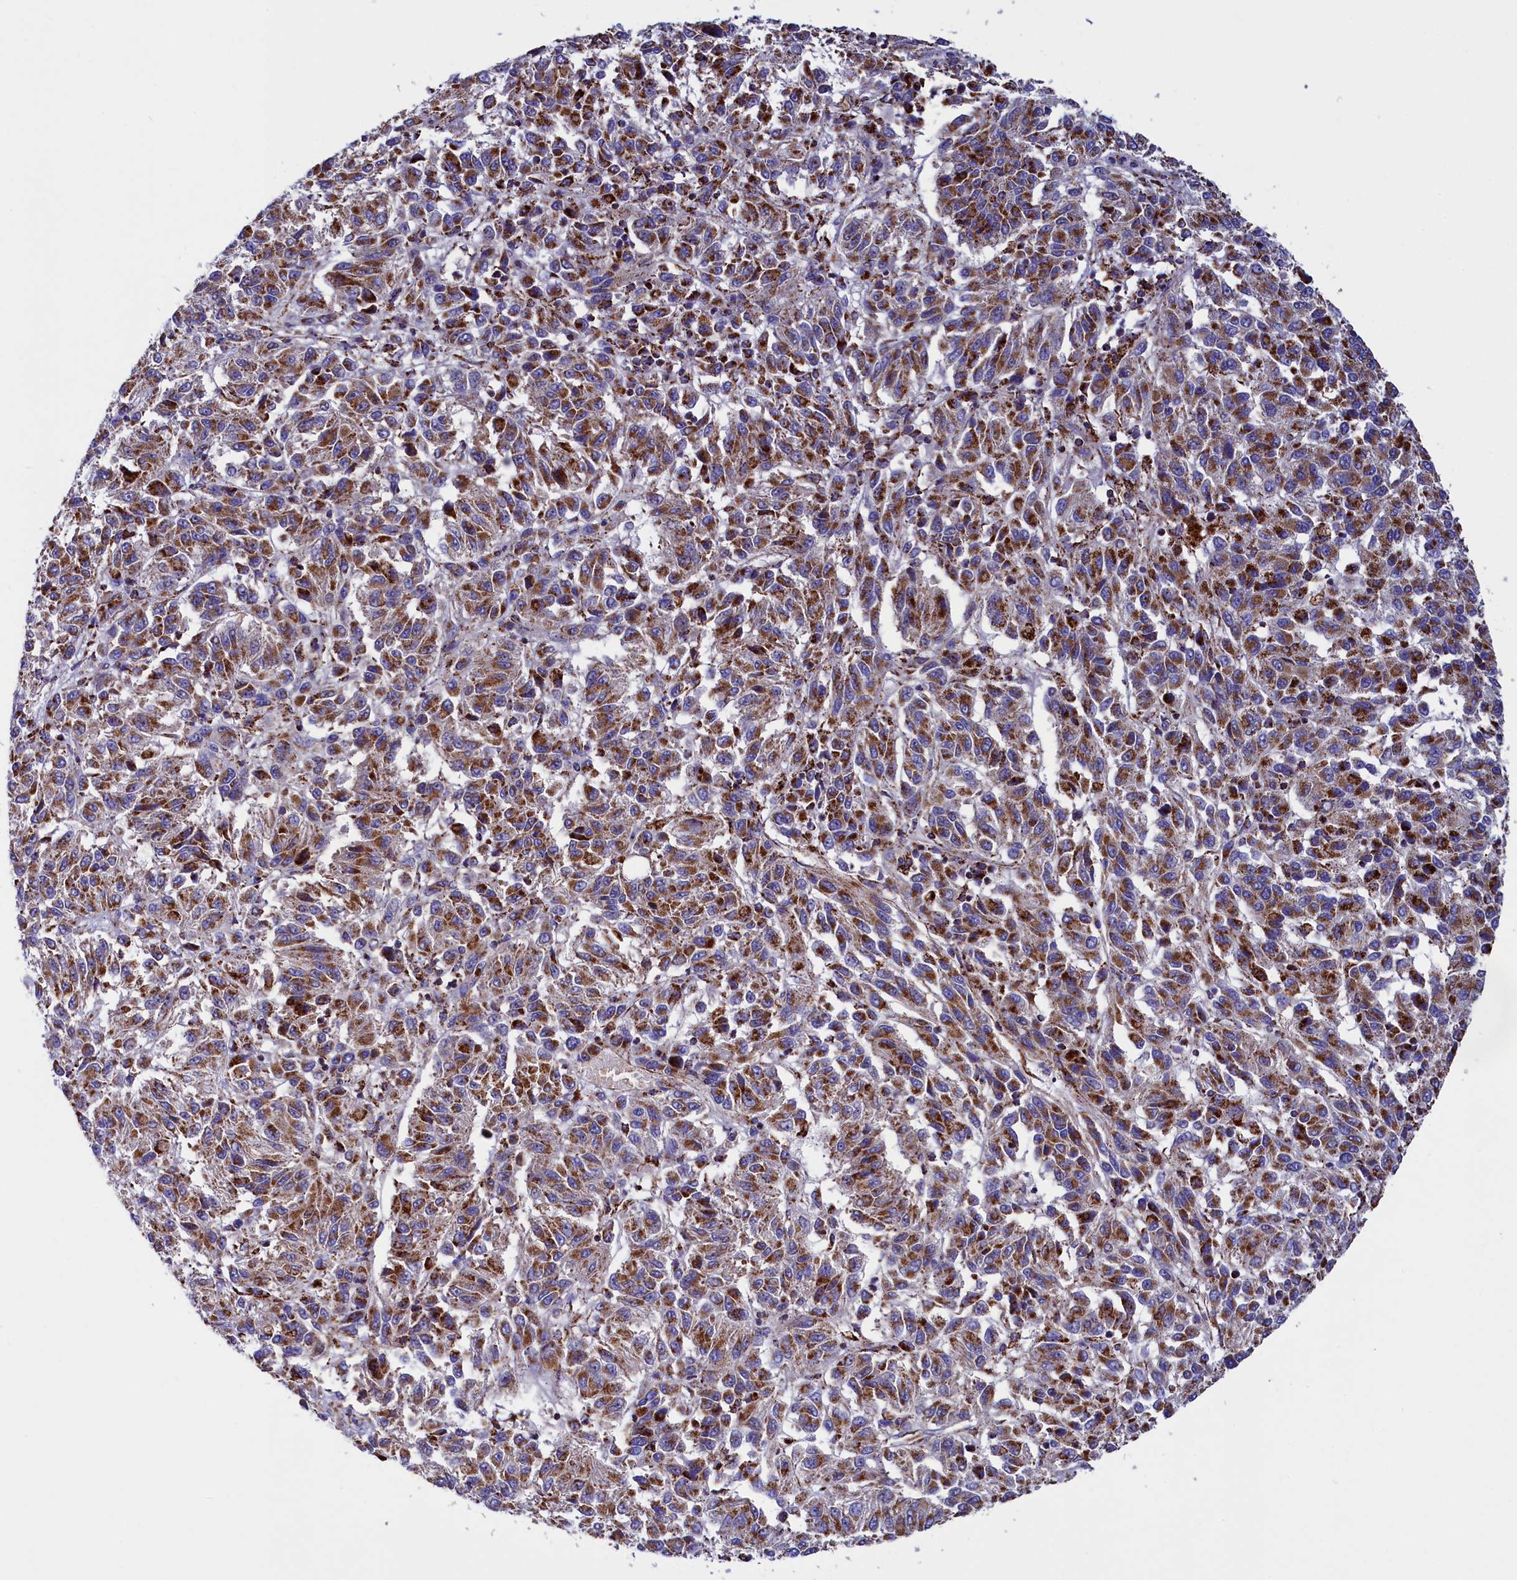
{"staining": {"intensity": "strong", "quantity": ">75%", "location": "cytoplasmic/membranous"}, "tissue": "melanoma", "cell_type": "Tumor cells", "image_type": "cancer", "snomed": [{"axis": "morphology", "description": "Malignant melanoma, Metastatic site"}, {"axis": "topography", "description": "Lung"}], "caption": "Melanoma stained for a protein (brown) demonstrates strong cytoplasmic/membranous positive expression in approximately >75% of tumor cells.", "gene": "SLC39A3", "patient": {"sex": "male", "age": 64}}